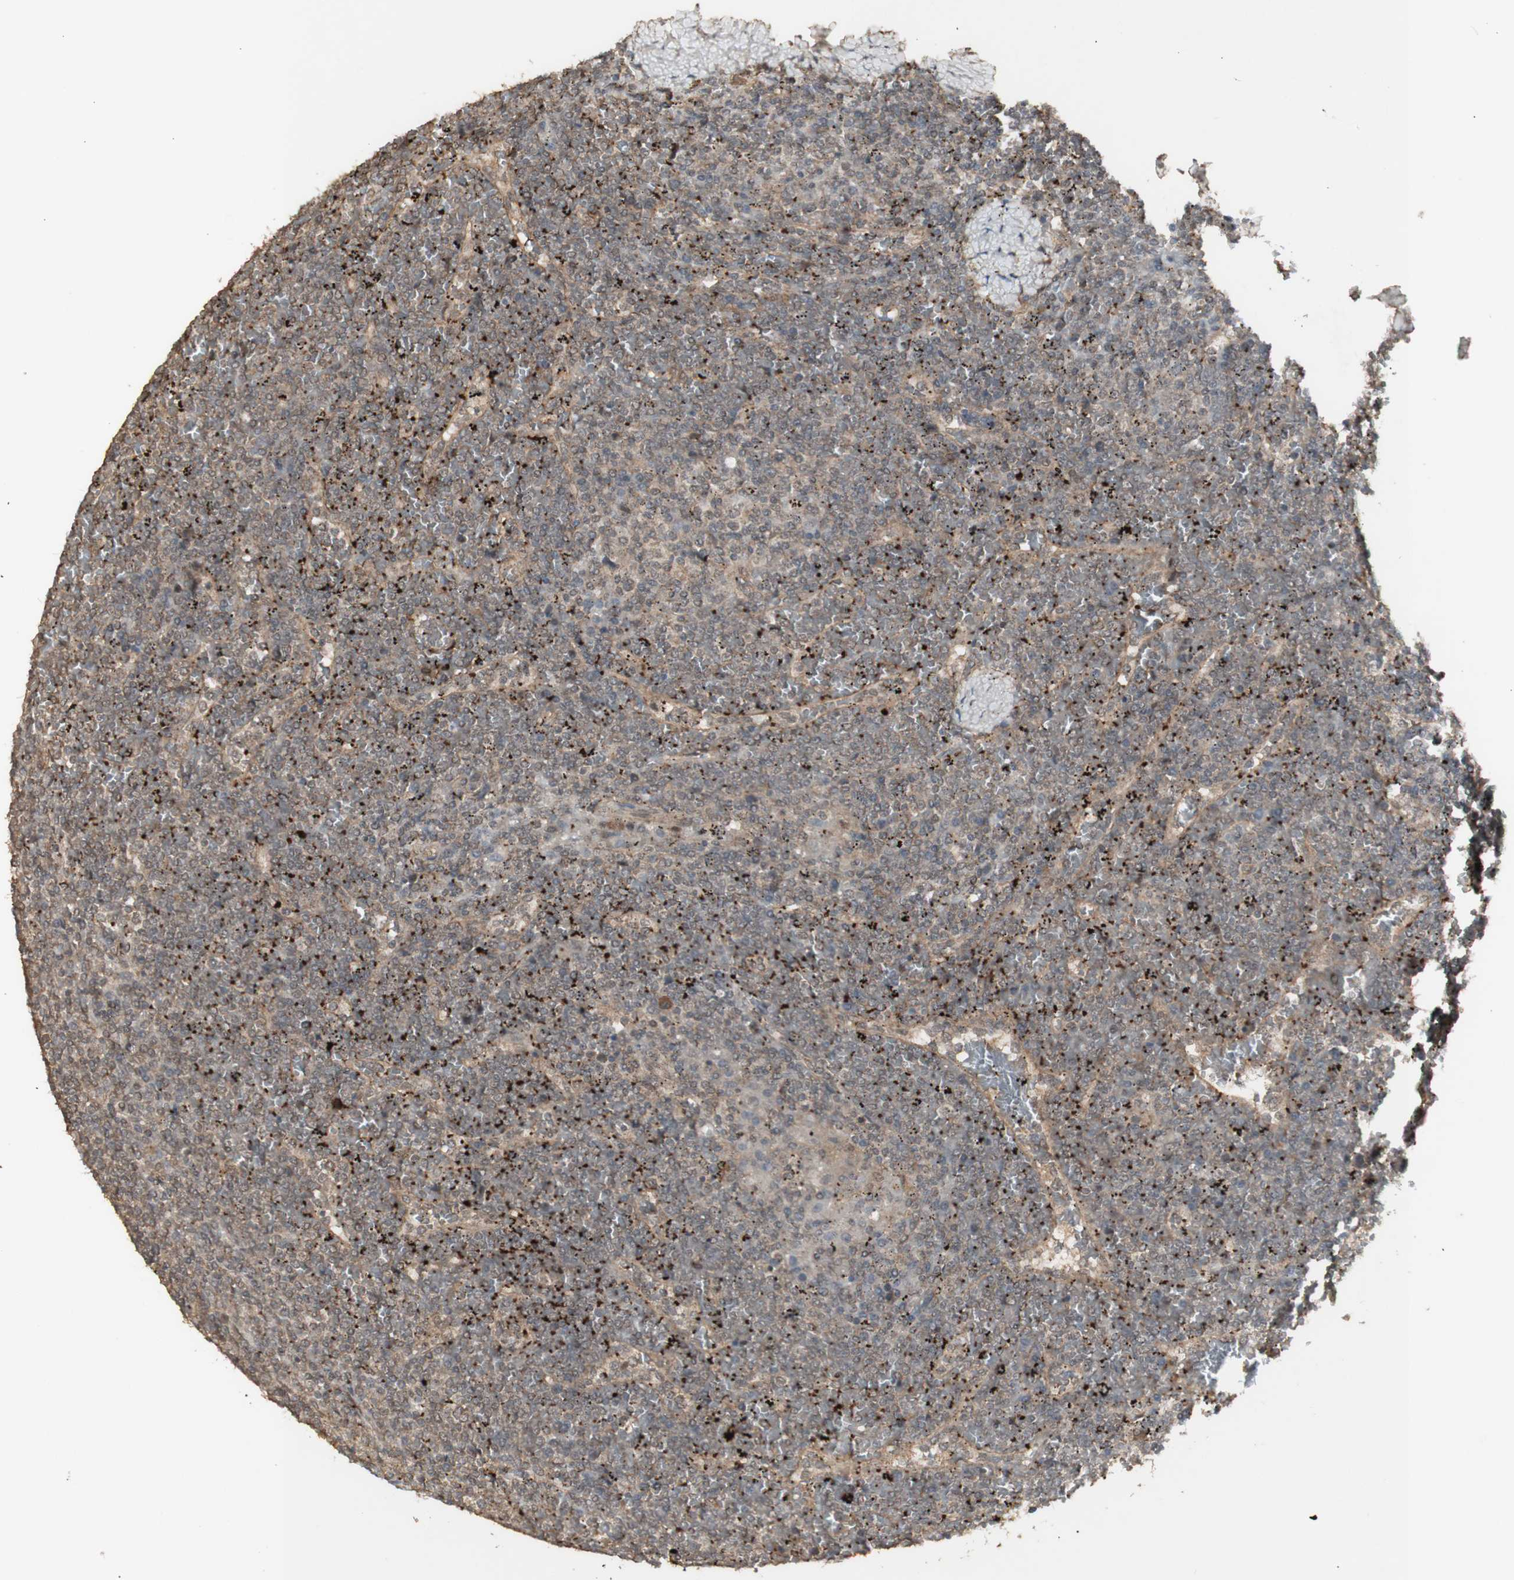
{"staining": {"intensity": "weak", "quantity": "<25%", "location": "cytoplasmic/membranous"}, "tissue": "lymphoma", "cell_type": "Tumor cells", "image_type": "cancer", "snomed": [{"axis": "morphology", "description": "Malignant lymphoma, non-Hodgkin's type, Low grade"}, {"axis": "topography", "description": "Spleen"}], "caption": "Immunohistochemistry (IHC) photomicrograph of lymphoma stained for a protein (brown), which reveals no staining in tumor cells.", "gene": "ALOX12", "patient": {"sex": "female", "age": 19}}